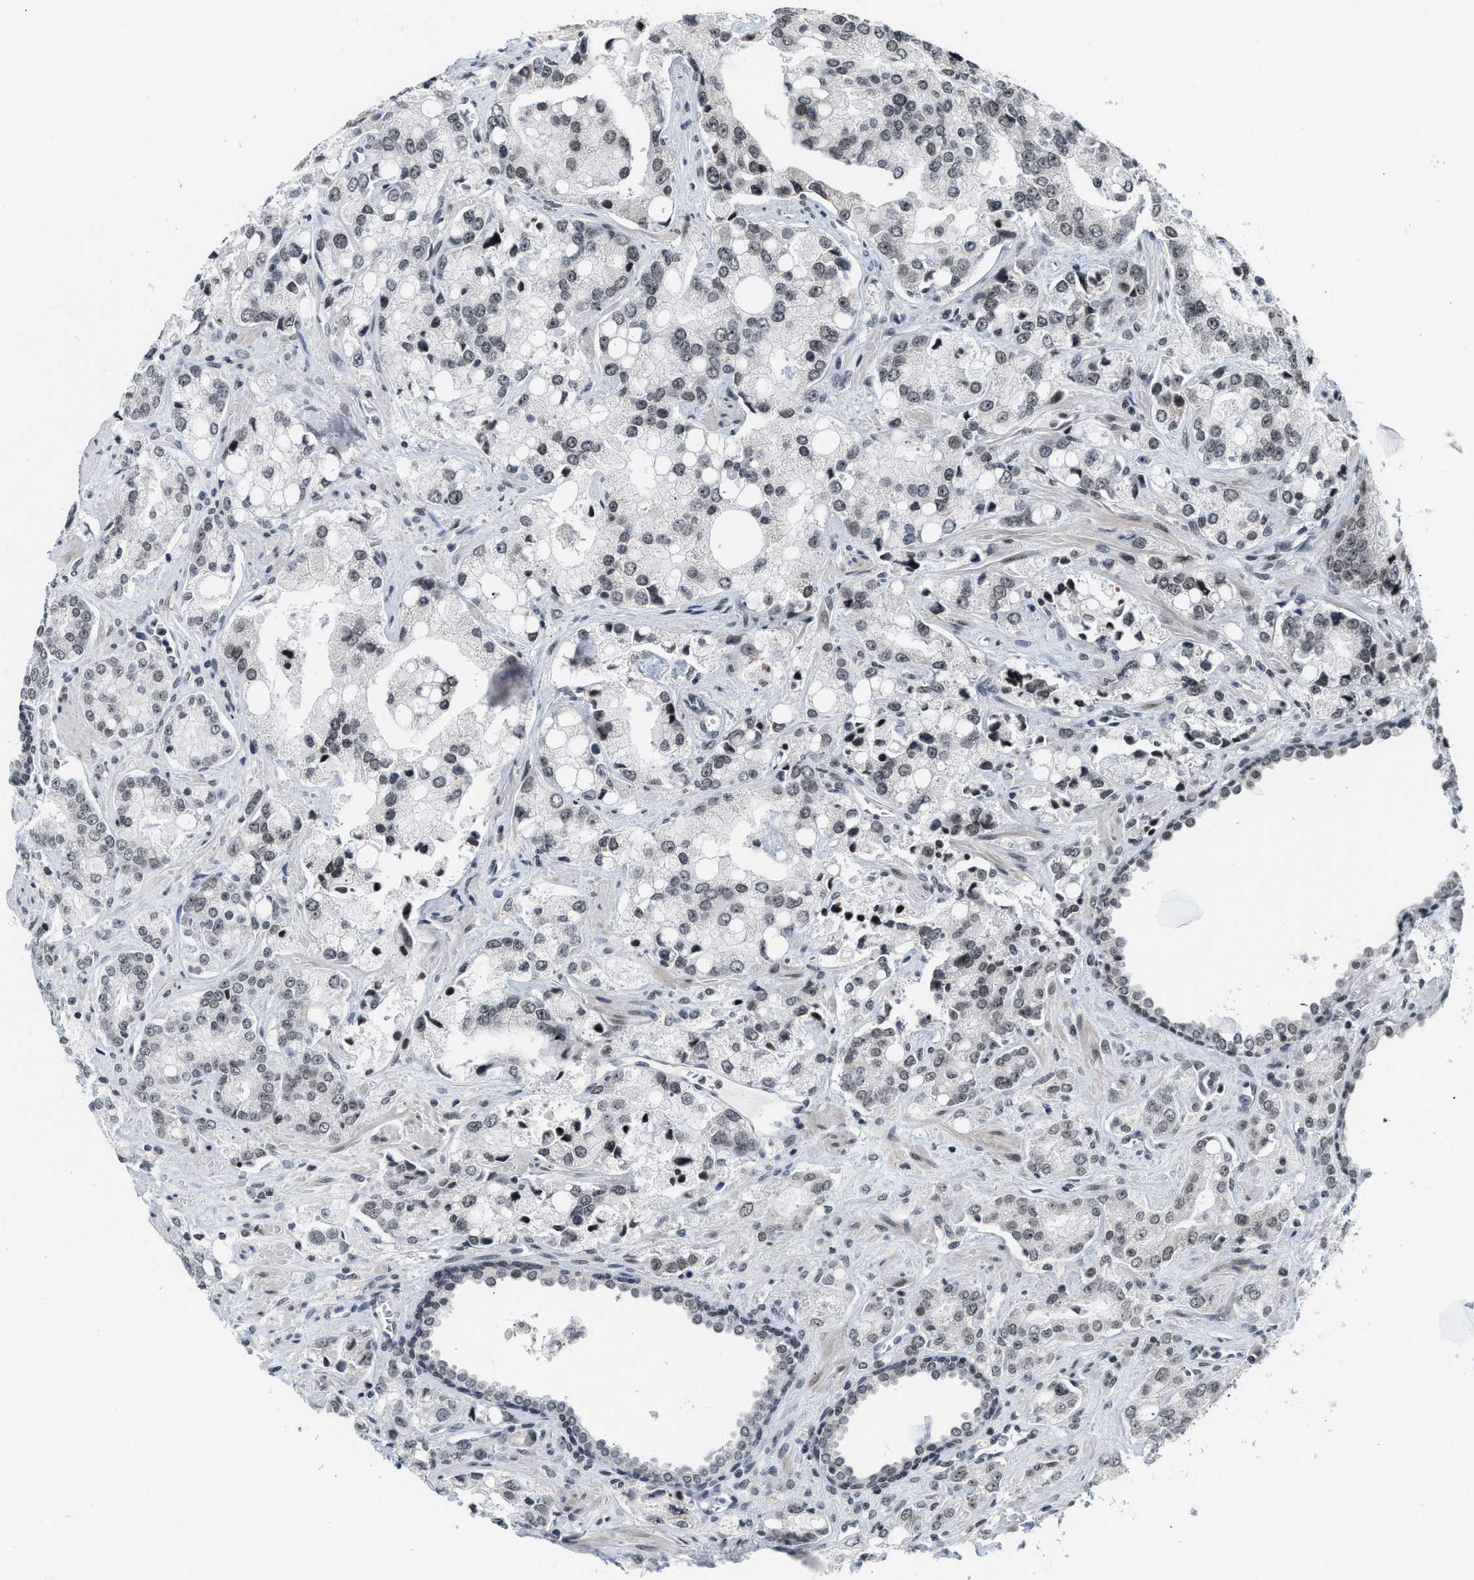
{"staining": {"intensity": "weak", "quantity": "<25%", "location": "nuclear"}, "tissue": "prostate cancer", "cell_type": "Tumor cells", "image_type": "cancer", "snomed": [{"axis": "morphology", "description": "Adenocarcinoma, High grade"}, {"axis": "topography", "description": "Prostate"}], "caption": "There is no significant staining in tumor cells of adenocarcinoma (high-grade) (prostate).", "gene": "ANKRD6", "patient": {"sex": "male", "age": 67}}